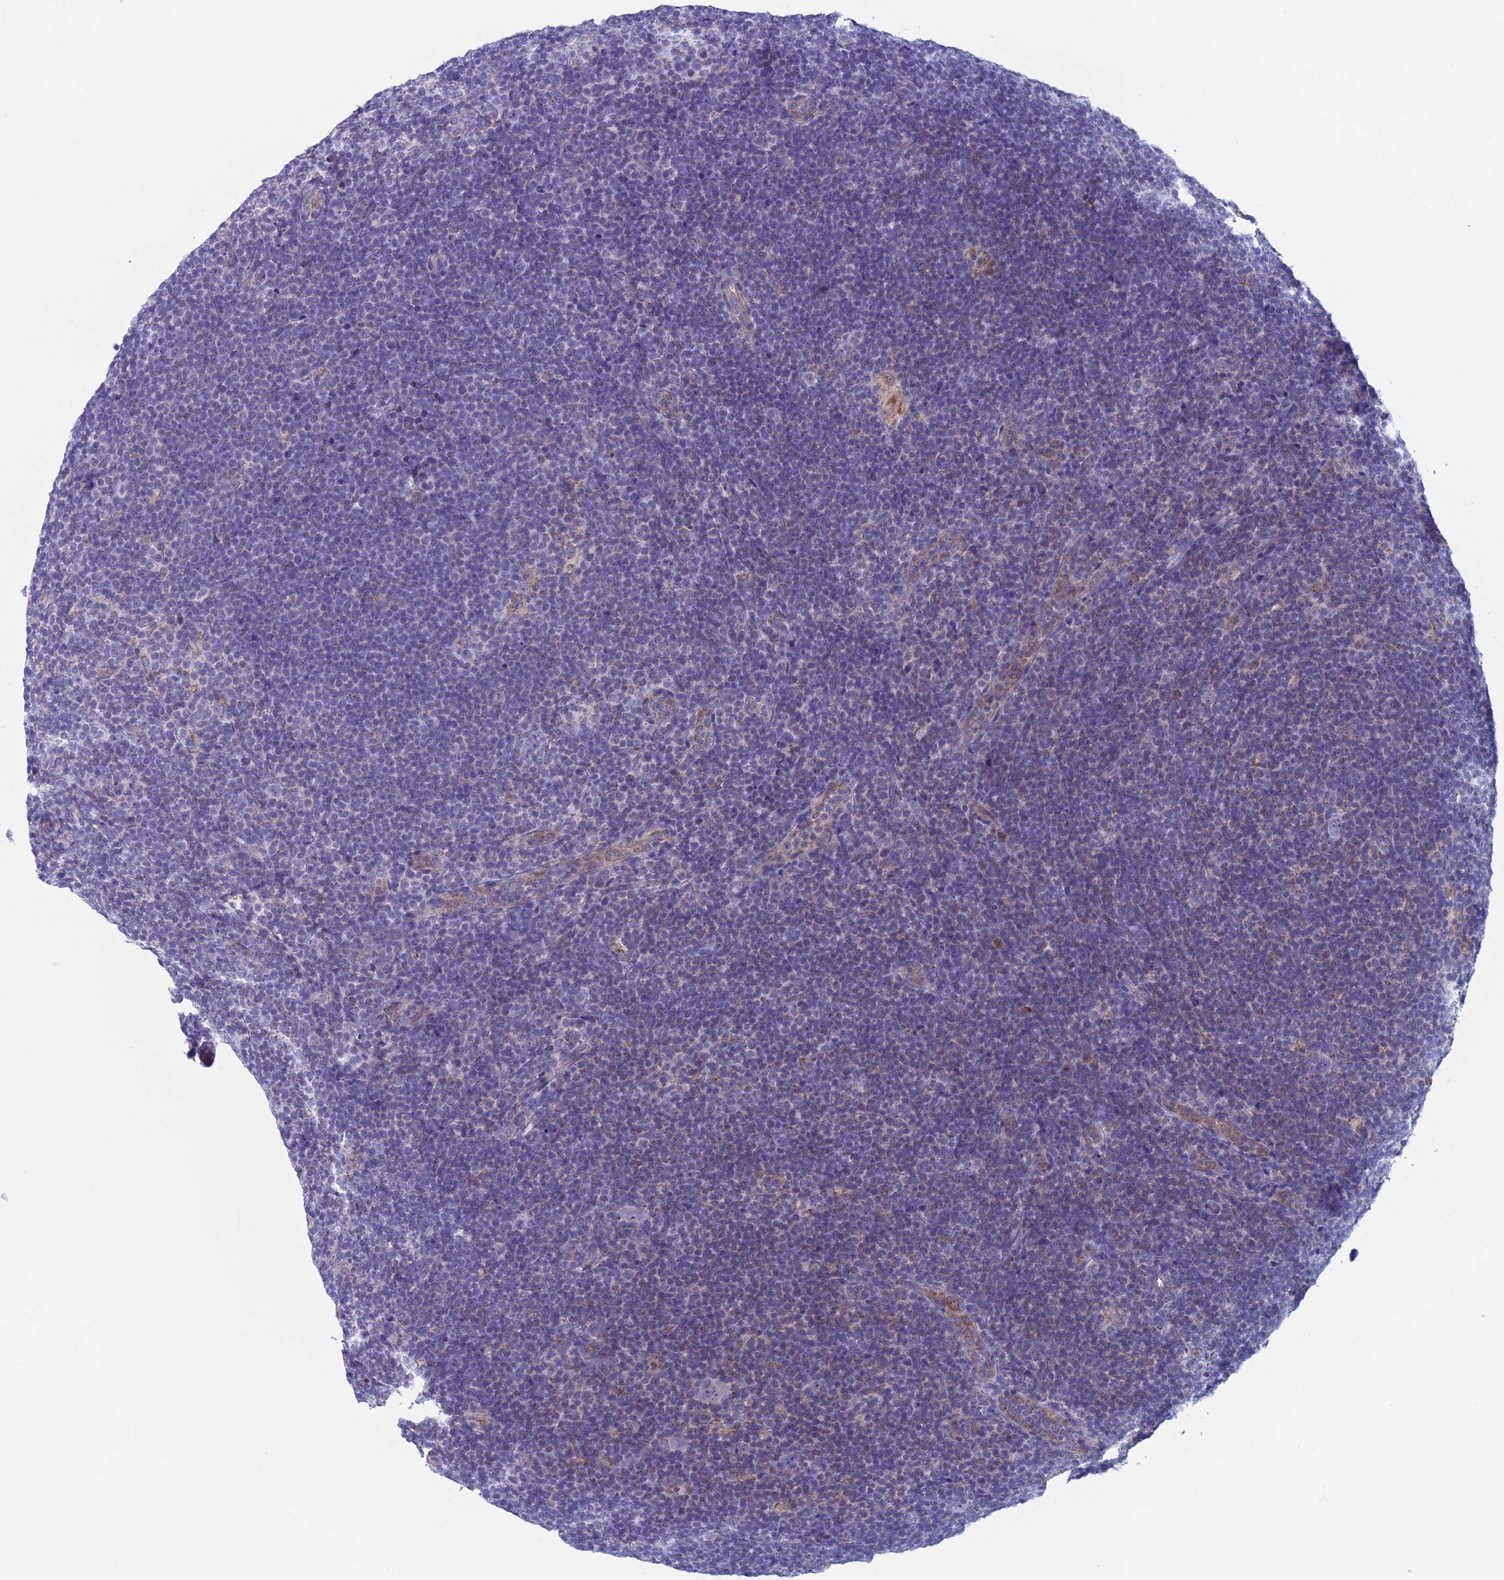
{"staining": {"intensity": "negative", "quantity": "none", "location": "none"}, "tissue": "lymphoma", "cell_type": "Tumor cells", "image_type": "cancer", "snomed": [{"axis": "morphology", "description": "Hodgkin's disease, NOS"}, {"axis": "topography", "description": "Lymph node"}], "caption": "Immunohistochemistry of lymphoma reveals no positivity in tumor cells.", "gene": "NDUFB9", "patient": {"sex": "female", "age": 57}}